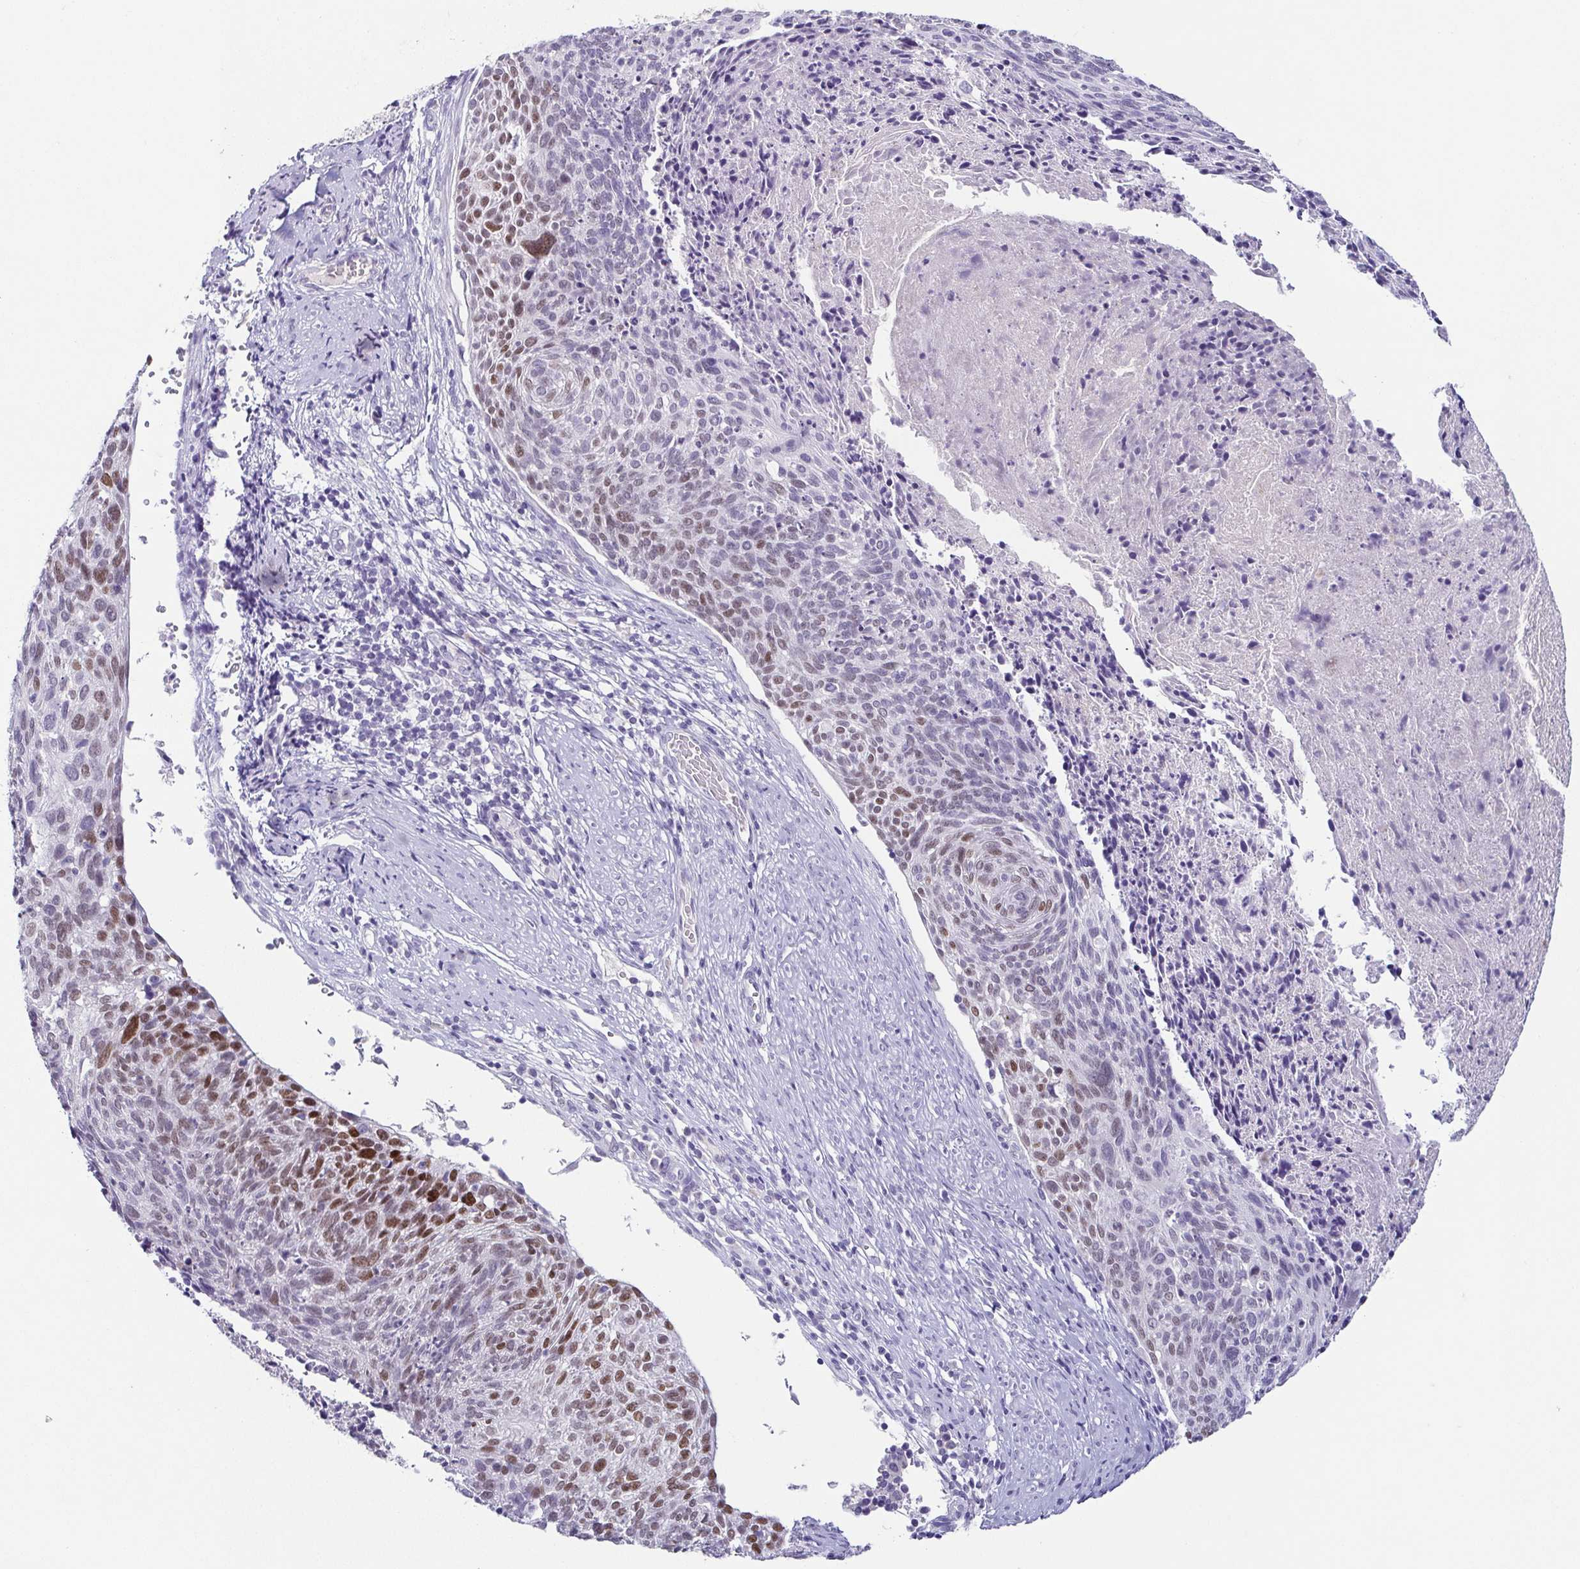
{"staining": {"intensity": "moderate", "quantity": "<25%", "location": "nuclear"}, "tissue": "cervical cancer", "cell_type": "Tumor cells", "image_type": "cancer", "snomed": [{"axis": "morphology", "description": "Squamous cell carcinoma, NOS"}, {"axis": "topography", "description": "Cervix"}], "caption": "Brown immunohistochemical staining in human squamous cell carcinoma (cervical) demonstrates moderate nuclear staining in about <25% of tumor cells.", "gene": "TP73", "patient": {"sex": "female", "age": 49}}